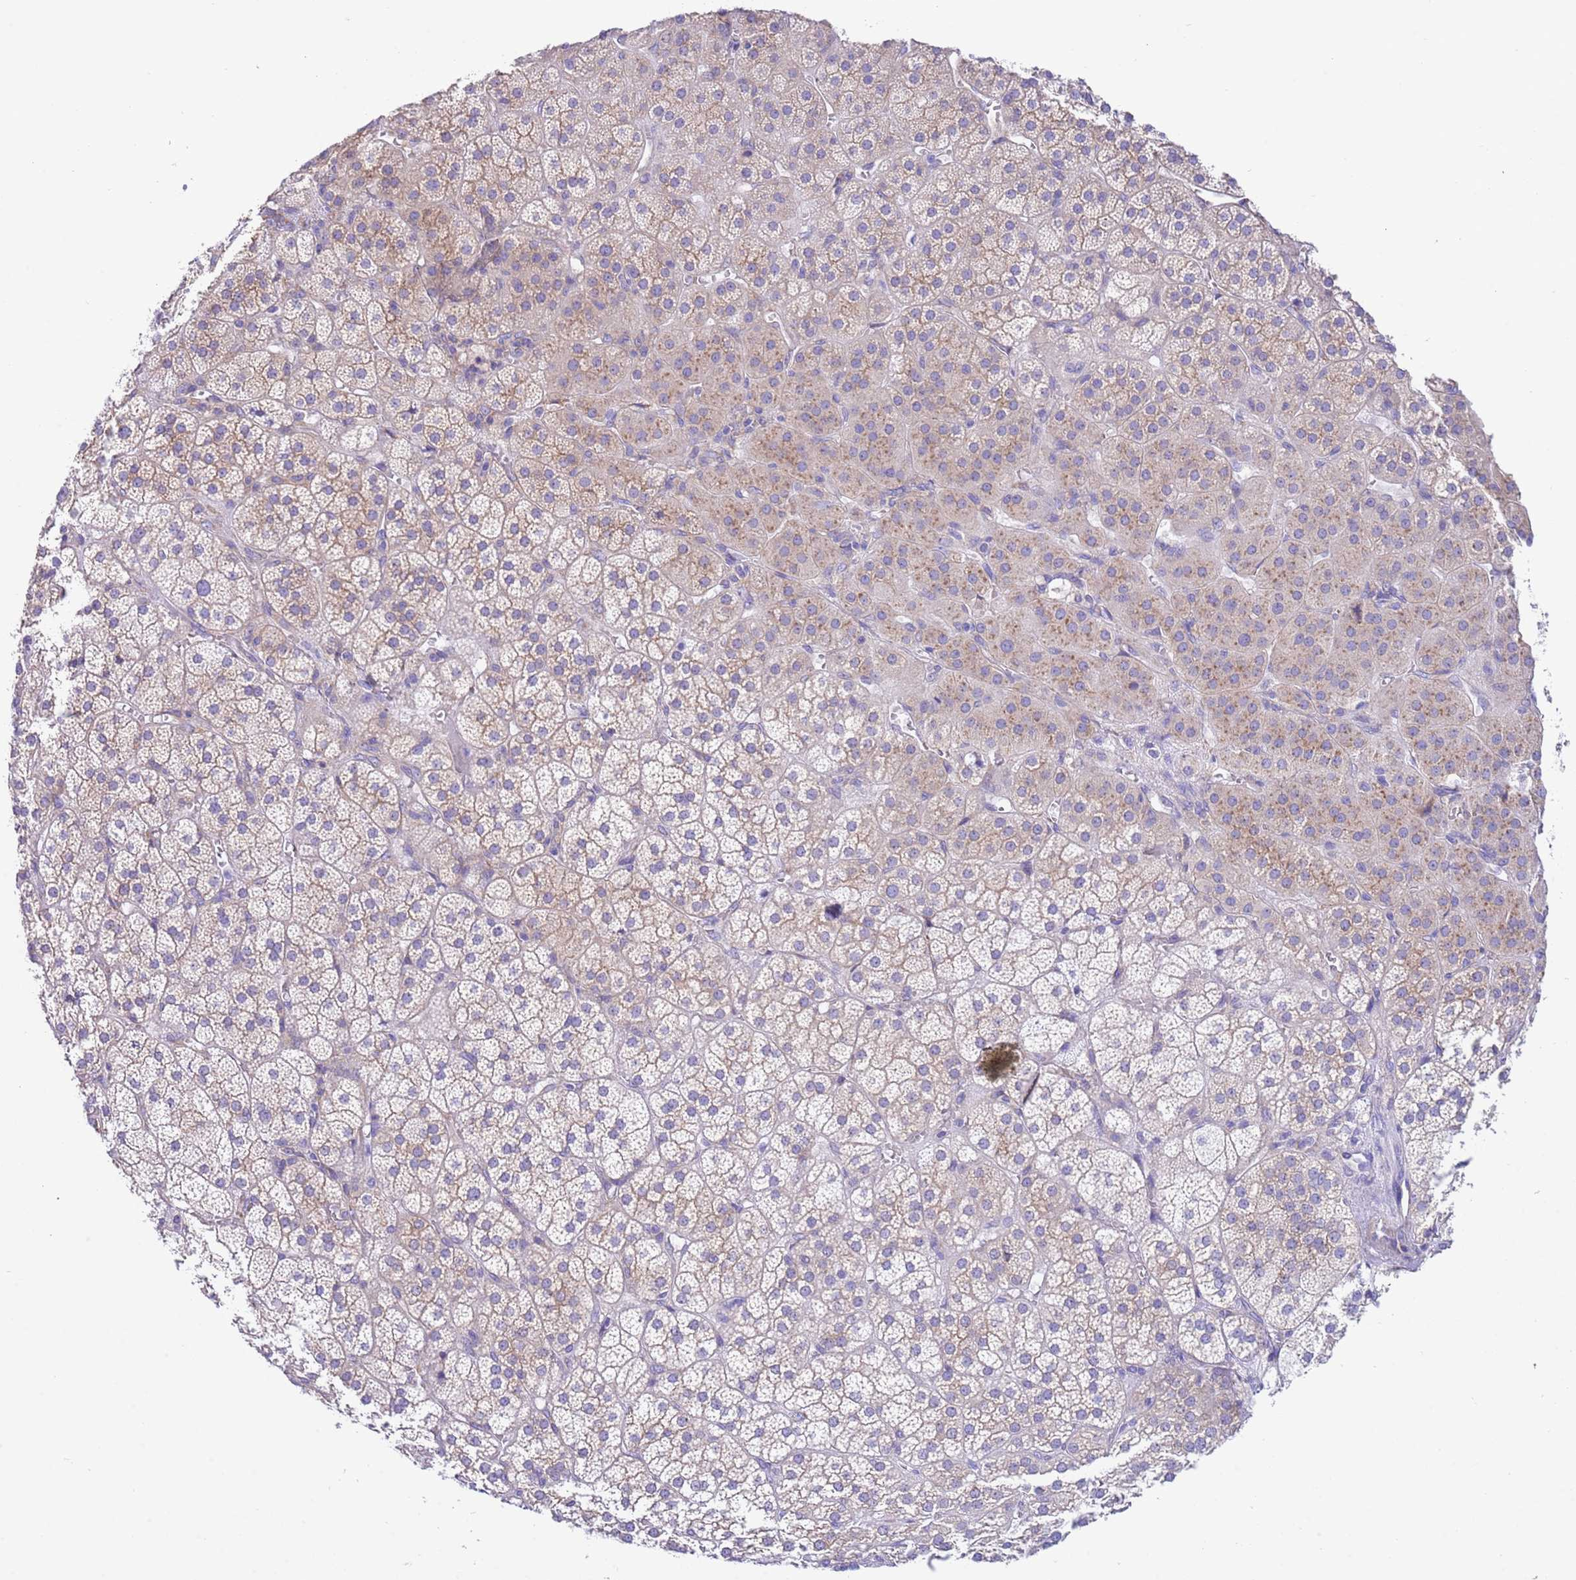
{"staining": {"intensity": "weak", "quantity": "25%-75%", "location": "cytoplasmic/membranous"}, "tissue": "adrenal gland", "cell_type": "Glandular cells", "image_type": "normal", "snomed": [{"axis": "morphology", "description": "Normal tissue, NOS"}, {"axis": "topography", "description": "Adrenal gland"}], "caption": "Weak cytoplasmic/membranous positivity for a protein is identified in approximately 25%-75% of glandular cells of normal adrenal gland using immunohistochemistry.", "gene": "RPS10", "patient": {"sex": "female", "age": 70}}